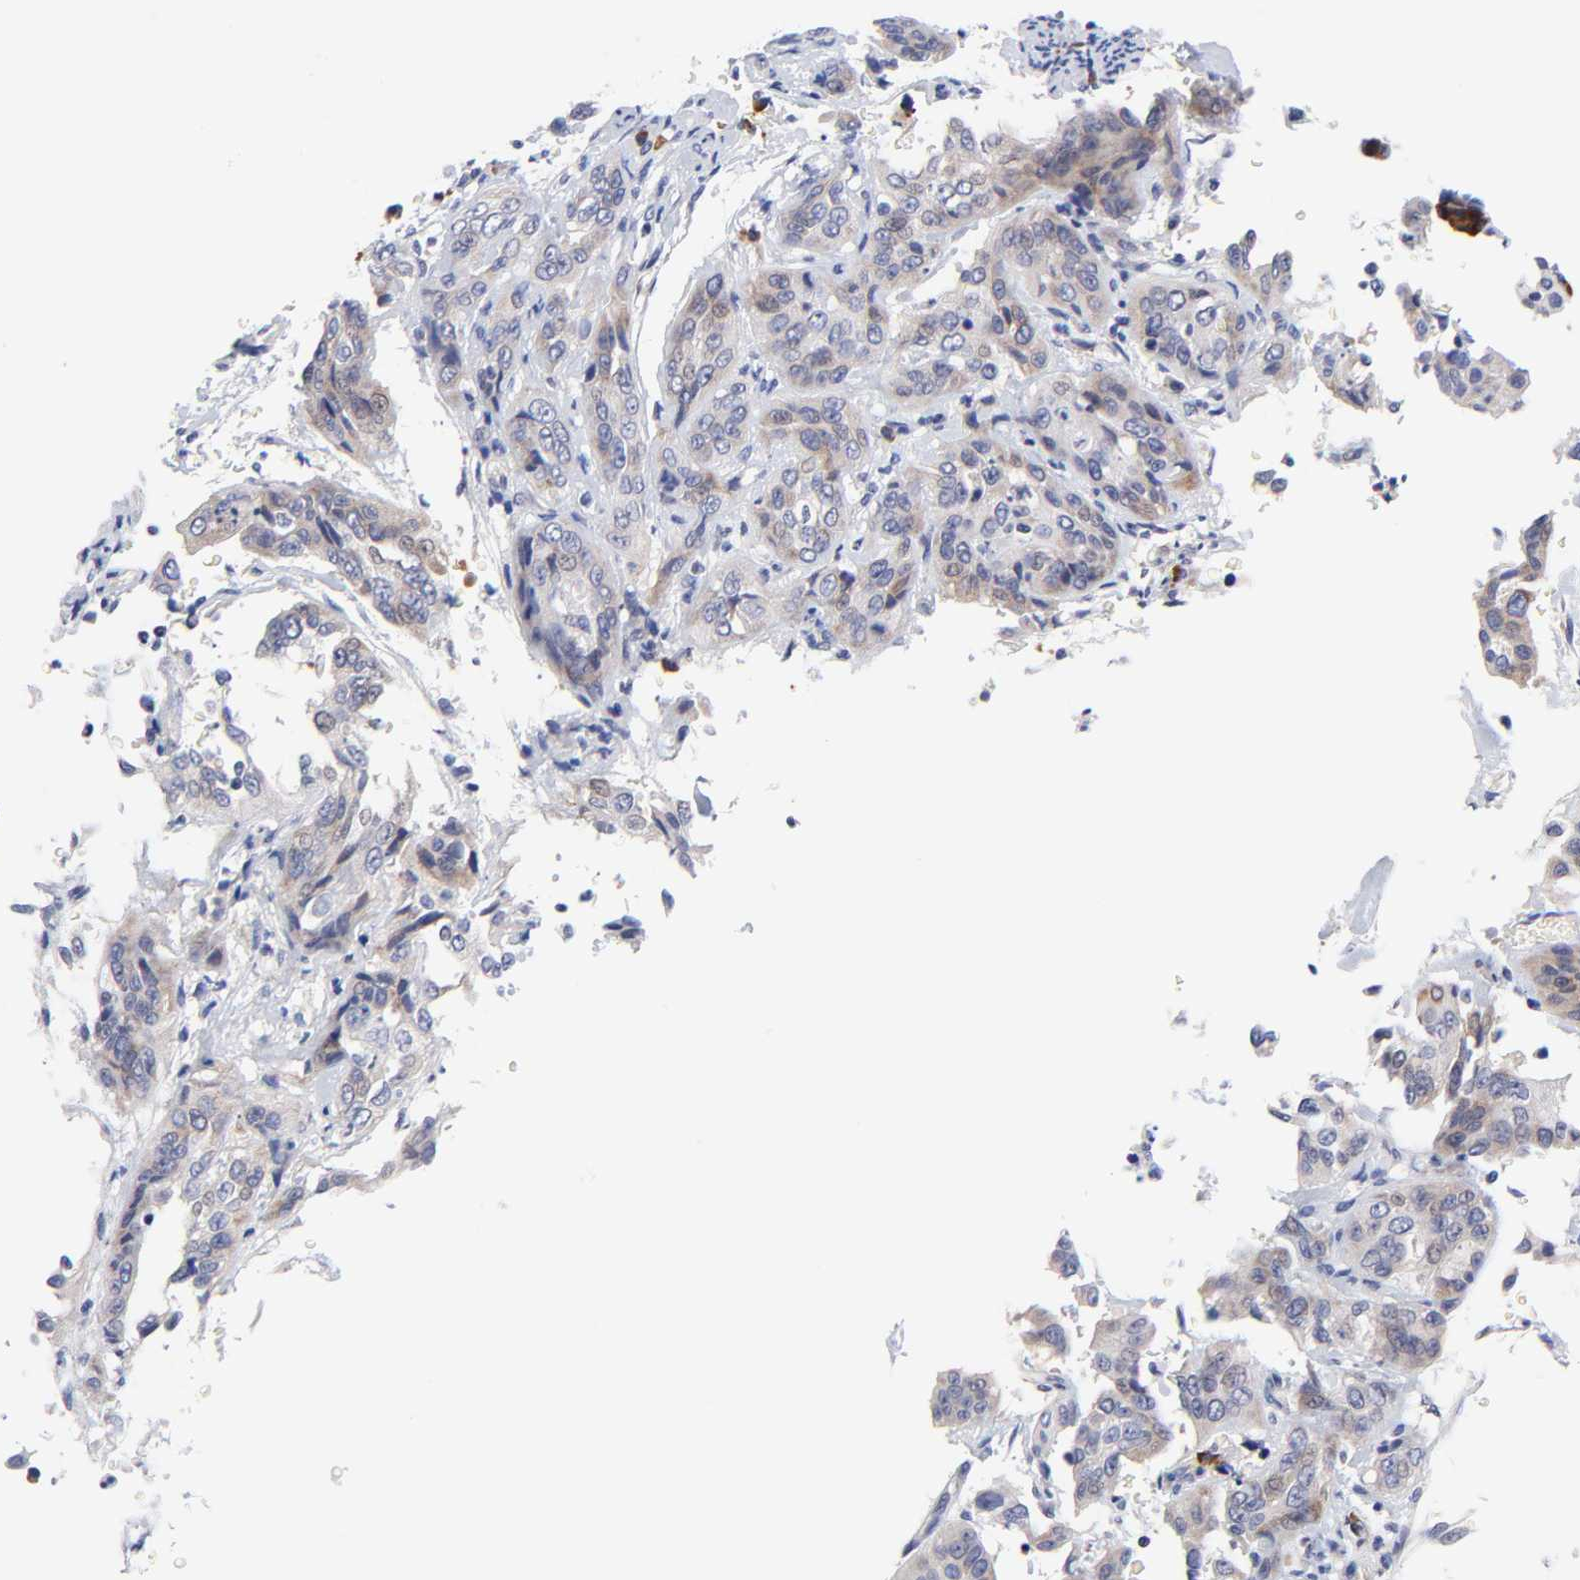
{"staining": {"intensity": "weak", "quantity": "25%-75%", "location": "cytoplasmic/membranous"}, "tissue": "cervical cancer", "cell_type": "Tumor cells", "image_type": "cancer", "snomed": [{"axis": "morphology", "description": "Squamous cell carcinoma, NOS"}, {"axis": "topography", "description": "Cervix"}], "caption": "Immunohistochemical staining of cervical cancer (squamous cell carcinoma) demonstrates weak cytoplasmic/membranous protein positivity in about 25%-75% of tumor cells. The protein is shown in brown color, while the nuclei are stained blue.", "gene": "AFF2", "patient": {"sex": "female", "age": 41}}